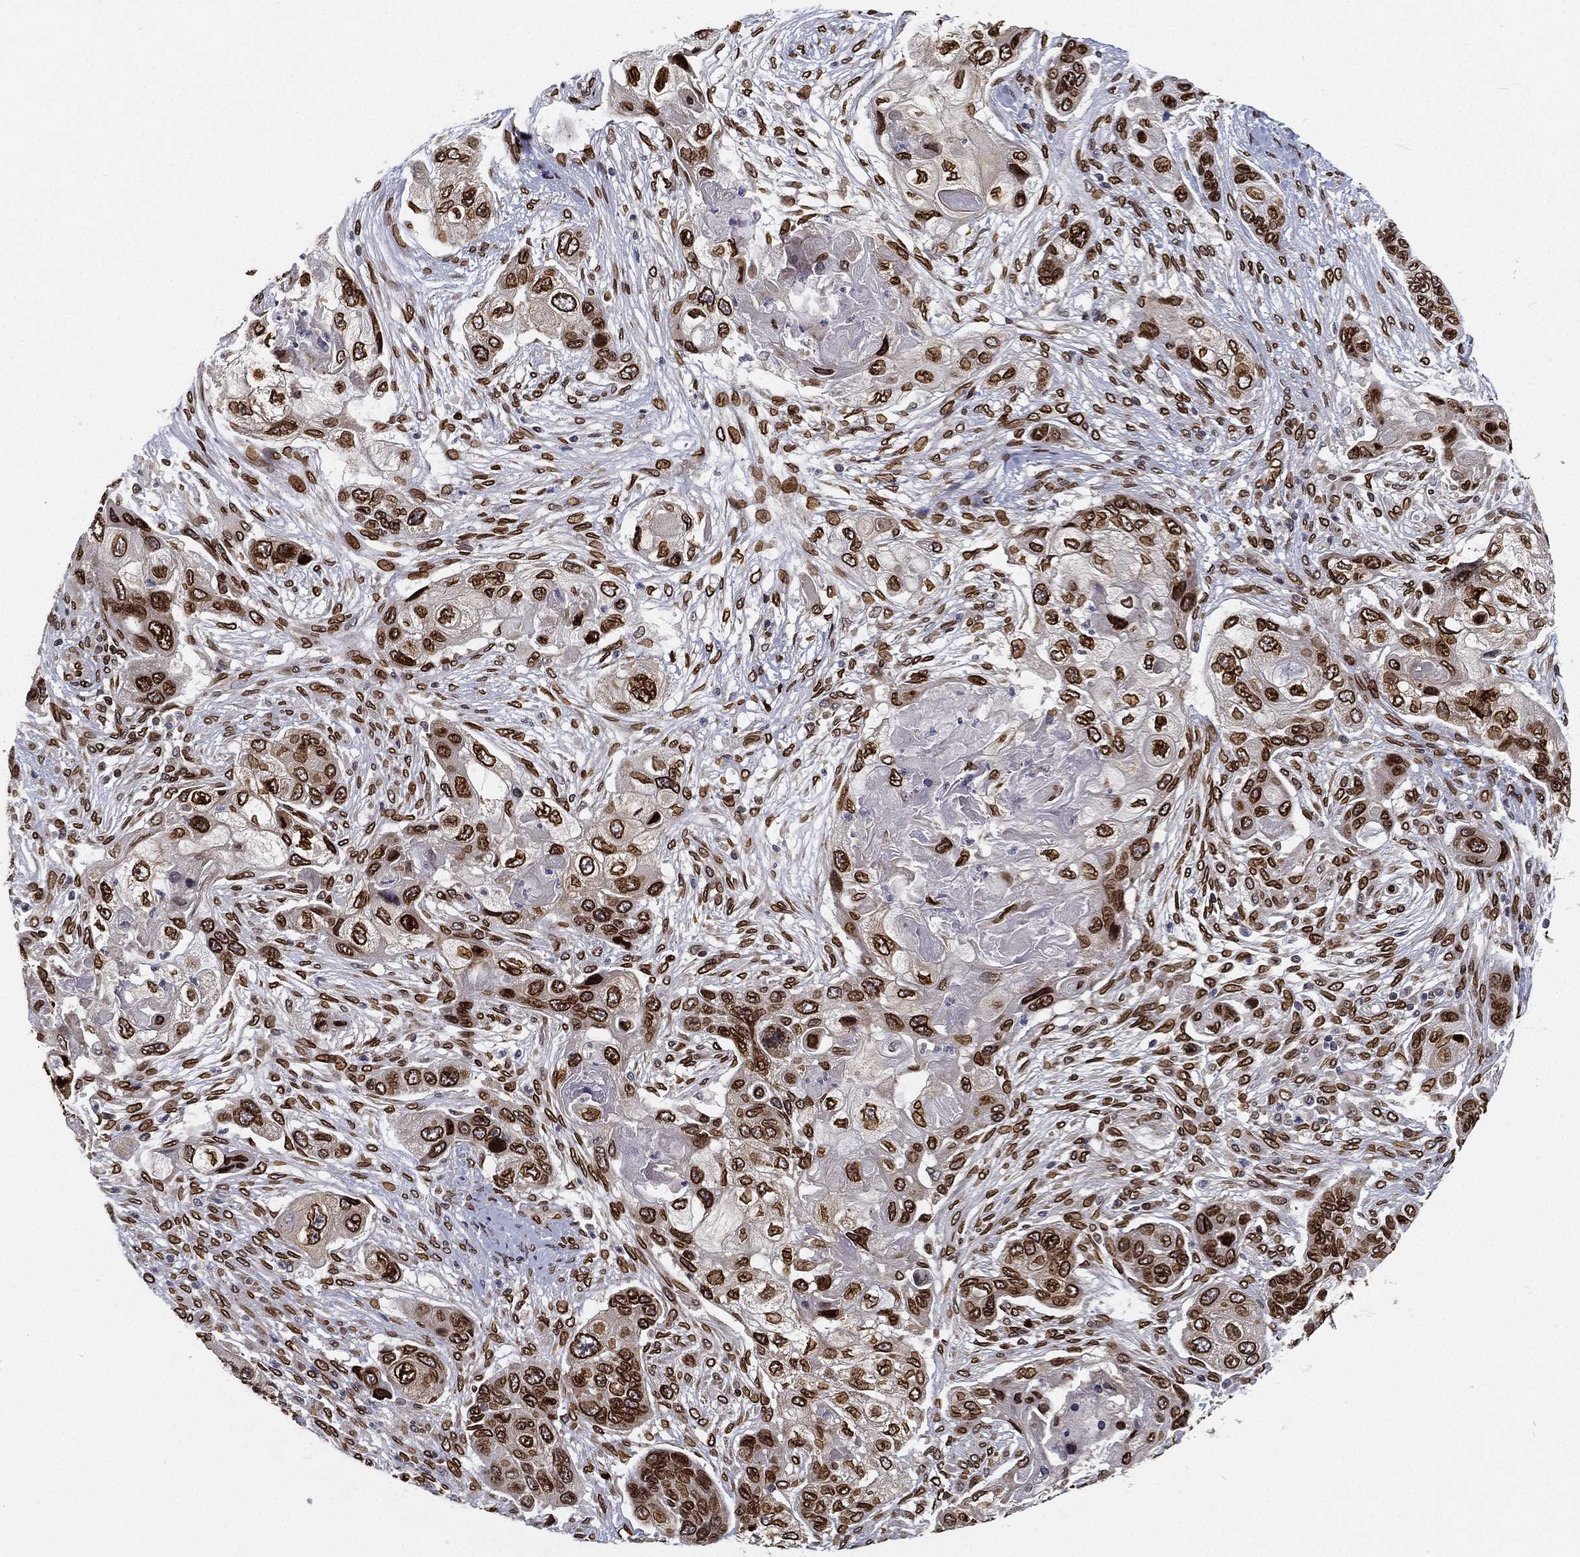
{"staining": {"intensity": "strong", "quantity": ">75%", "location": "cytoplasmic/membranous,nuclear"}, "tissue": "lung cancer", "cell_type": "Tumor cells", "image_type": "cancer", "snomed": [{"axis": "morphology", "description": "Squamous cell carcinoma, NOS"}, {"axis": "topography", "description": "Lung"}], "caption": "DAB (3,3'-diaminobenzidine) immunohistochemical staining of lung cancer exhibits strong cytoplasmic/membranous and nuclear protein expression in approximately >75% of tumor cells.", "gene": "PALB2", "patient": {"sex": "male", "age": 69}}